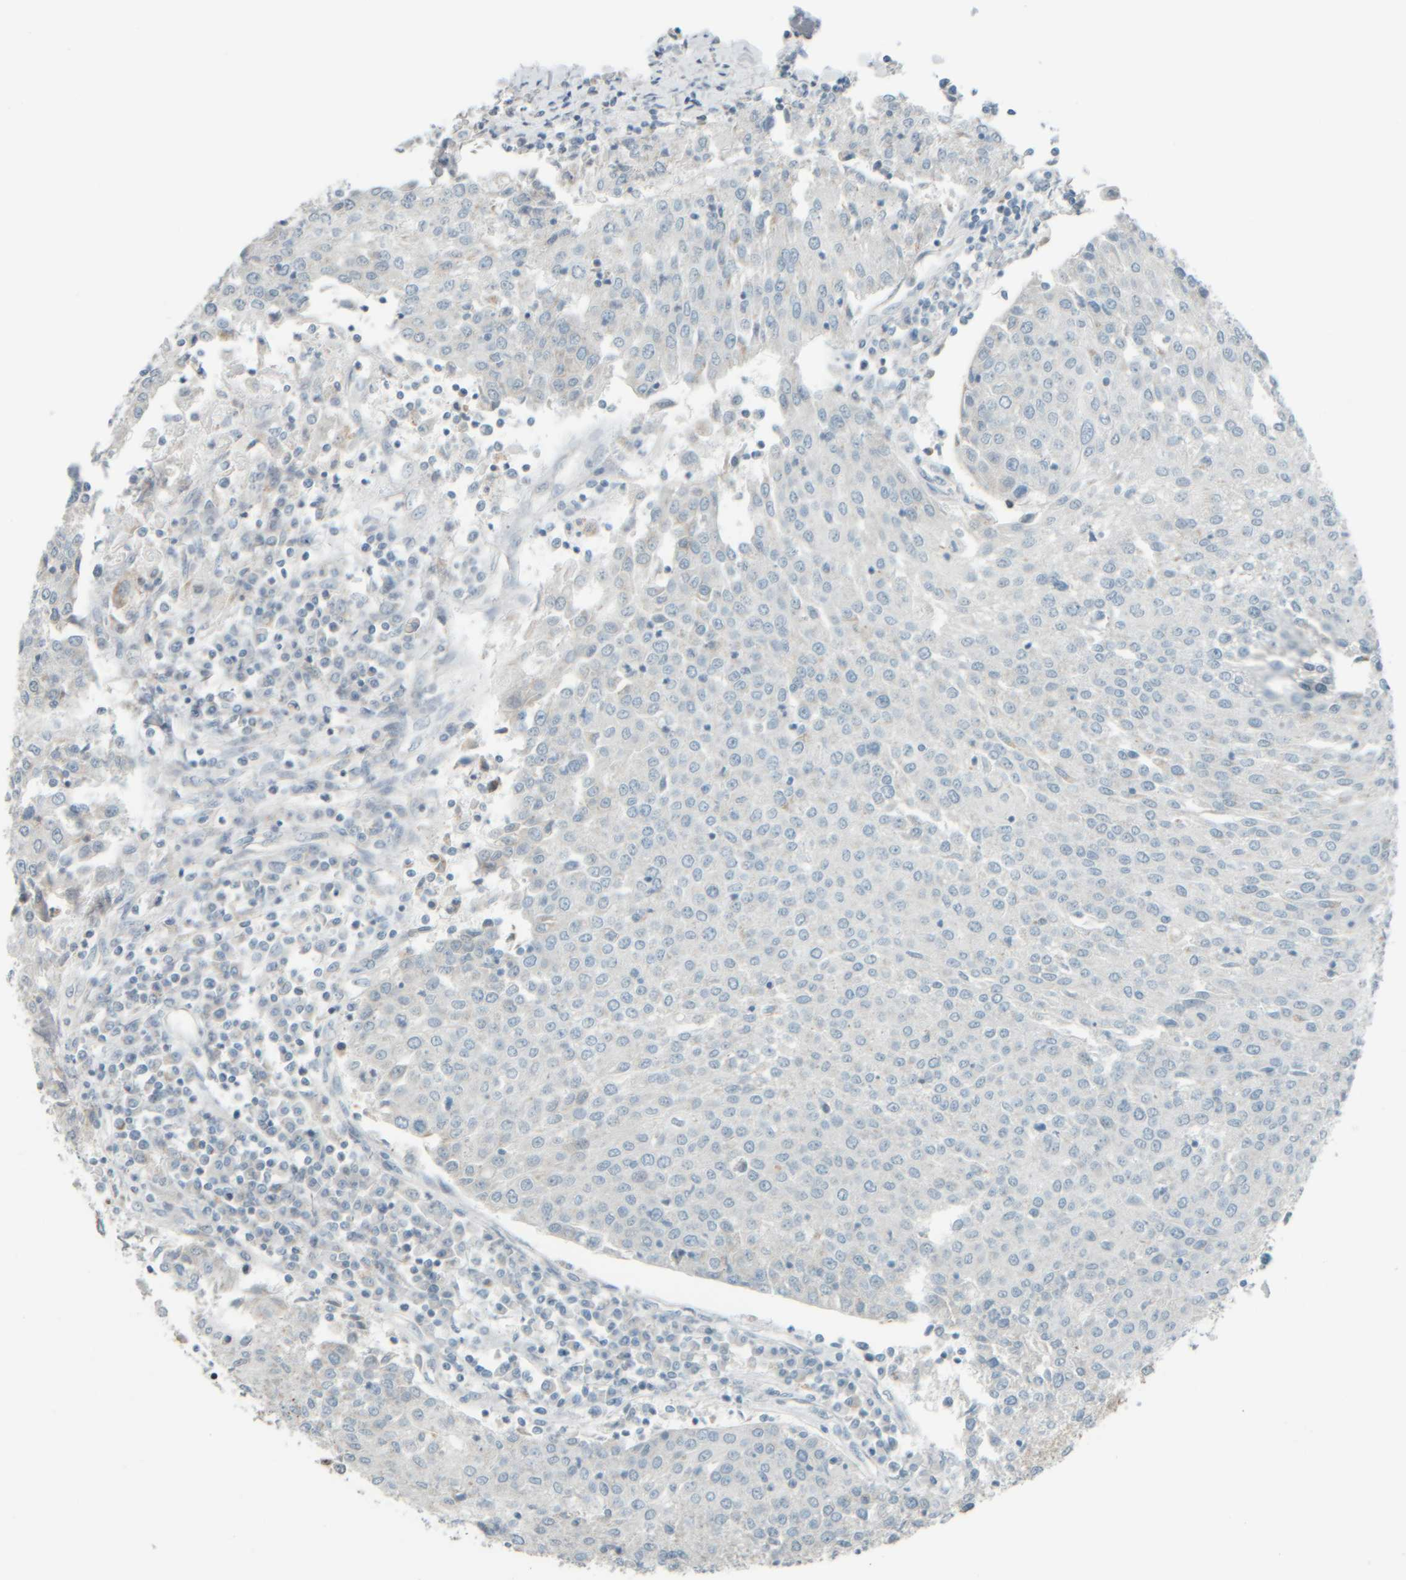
{"staining": {"intensity": "negative", "quantity": "none", "location": "none"}, "tissue": "urothelial cancer", "cell_type": "Tumor cells", "image_type": "cancer", "snomed": [{"axis": "morphology", "description": "Urothelial carcinoma, High grade"}, {"axis": "topography", "description": "Urinary bladder"}], "caption": "Immunohistochemistry micrograph of urothelial cancer stained for a protein (brown), which shows no staining in tumor cells.", "gene": "PTGES3L-AARSD1", "patient": {"sex": "female", "age": 85}}